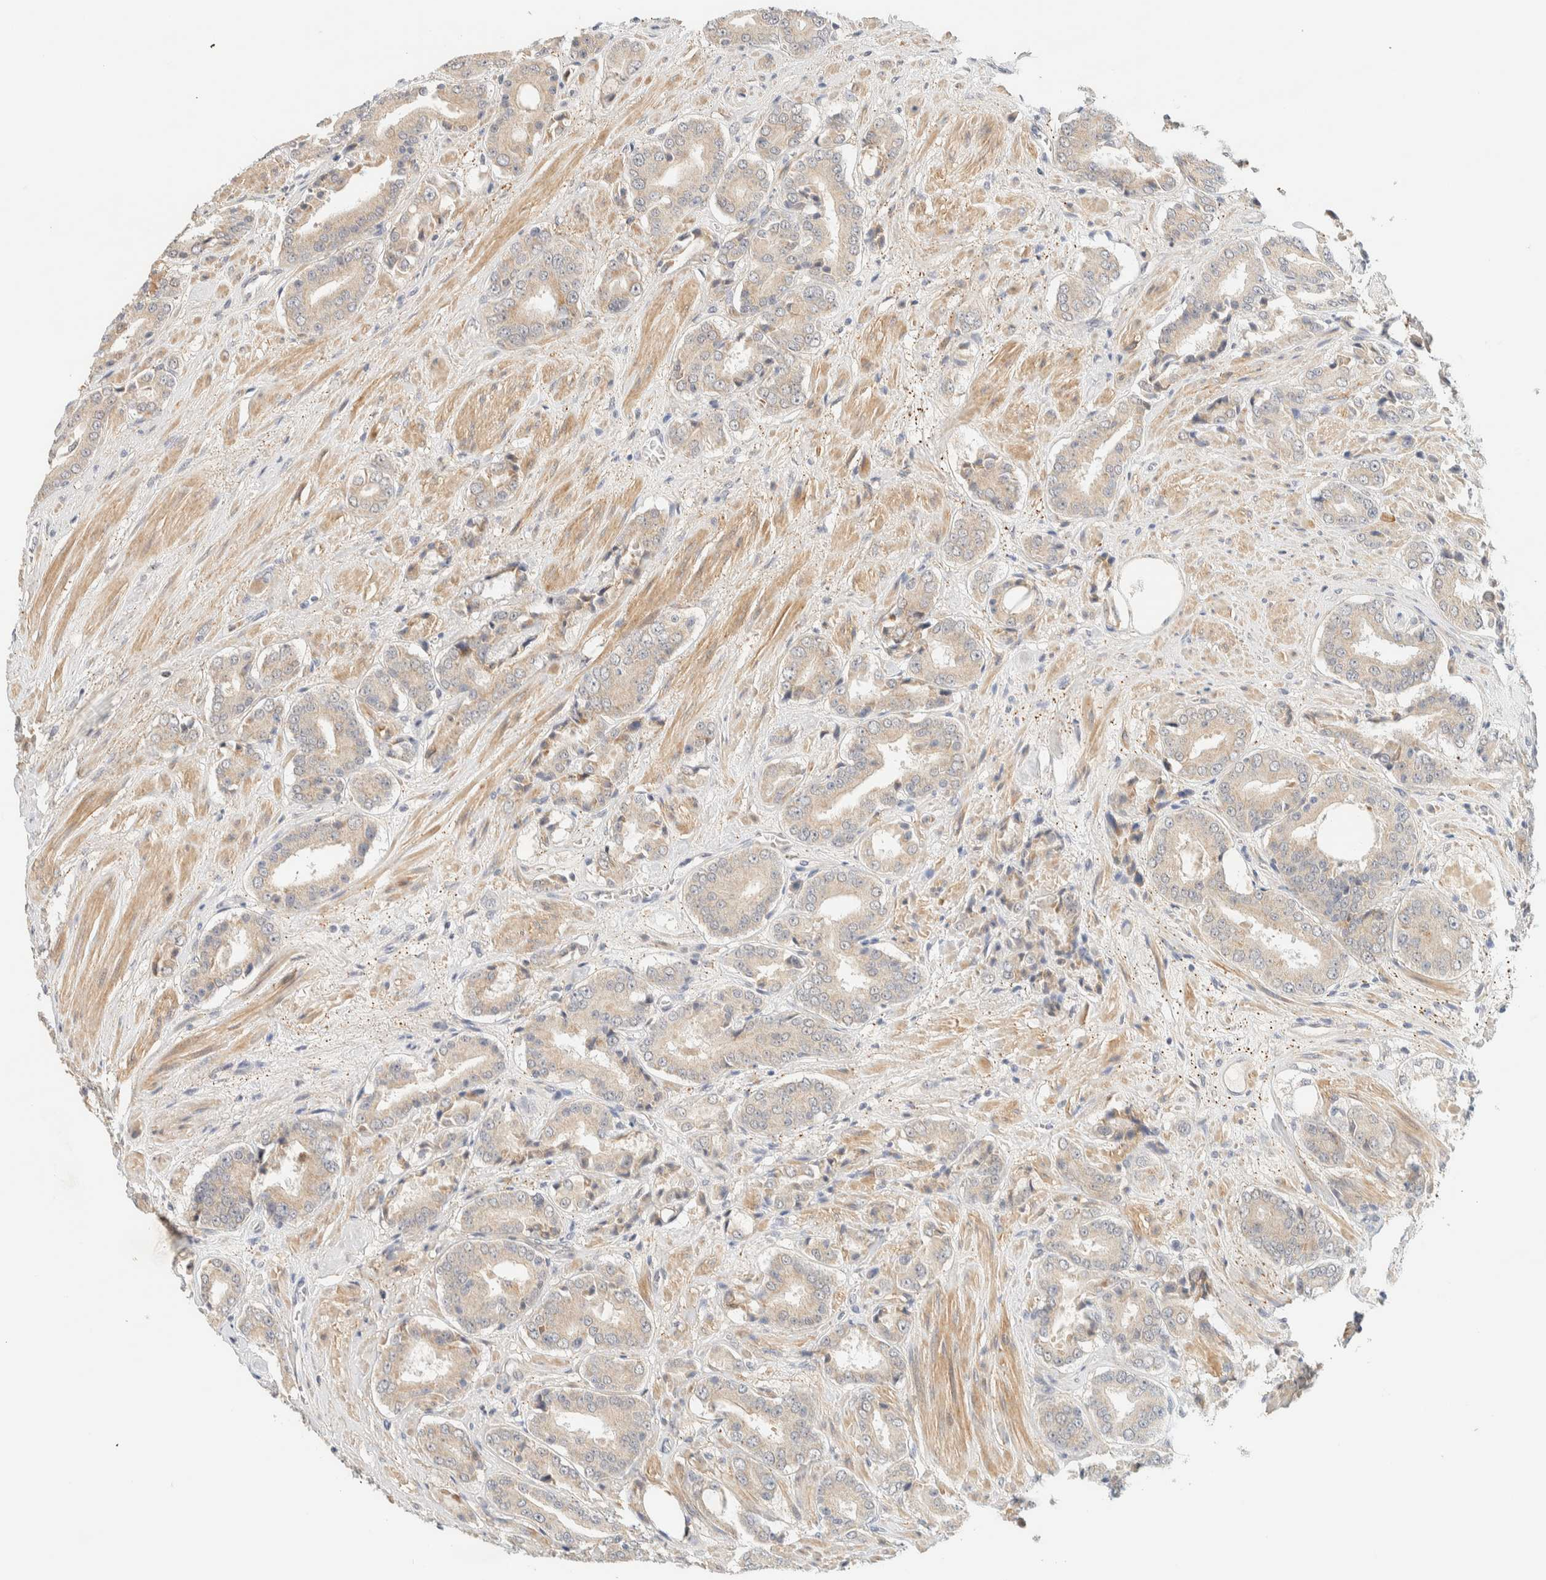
{"staining": {"intensity": "weak", "quantity": "<25%", "location": "cytoplasmic/membranous"}, "tissue": "prostate cancer", "cell_type": "Tumor cells", "image_type": "cancer", "snomed": [{"axis": "morphology", "description": "Adenocarcinoma, High grade"}, {"axis": "topography", "description": "Prostate"}], "caption": "The micrograph shows no significant positivity in tumor cells of adenocarcinoma (high-grade) (prostate).", "gene": "TNK1", "patient": {"sex": "male", "age": 71}}